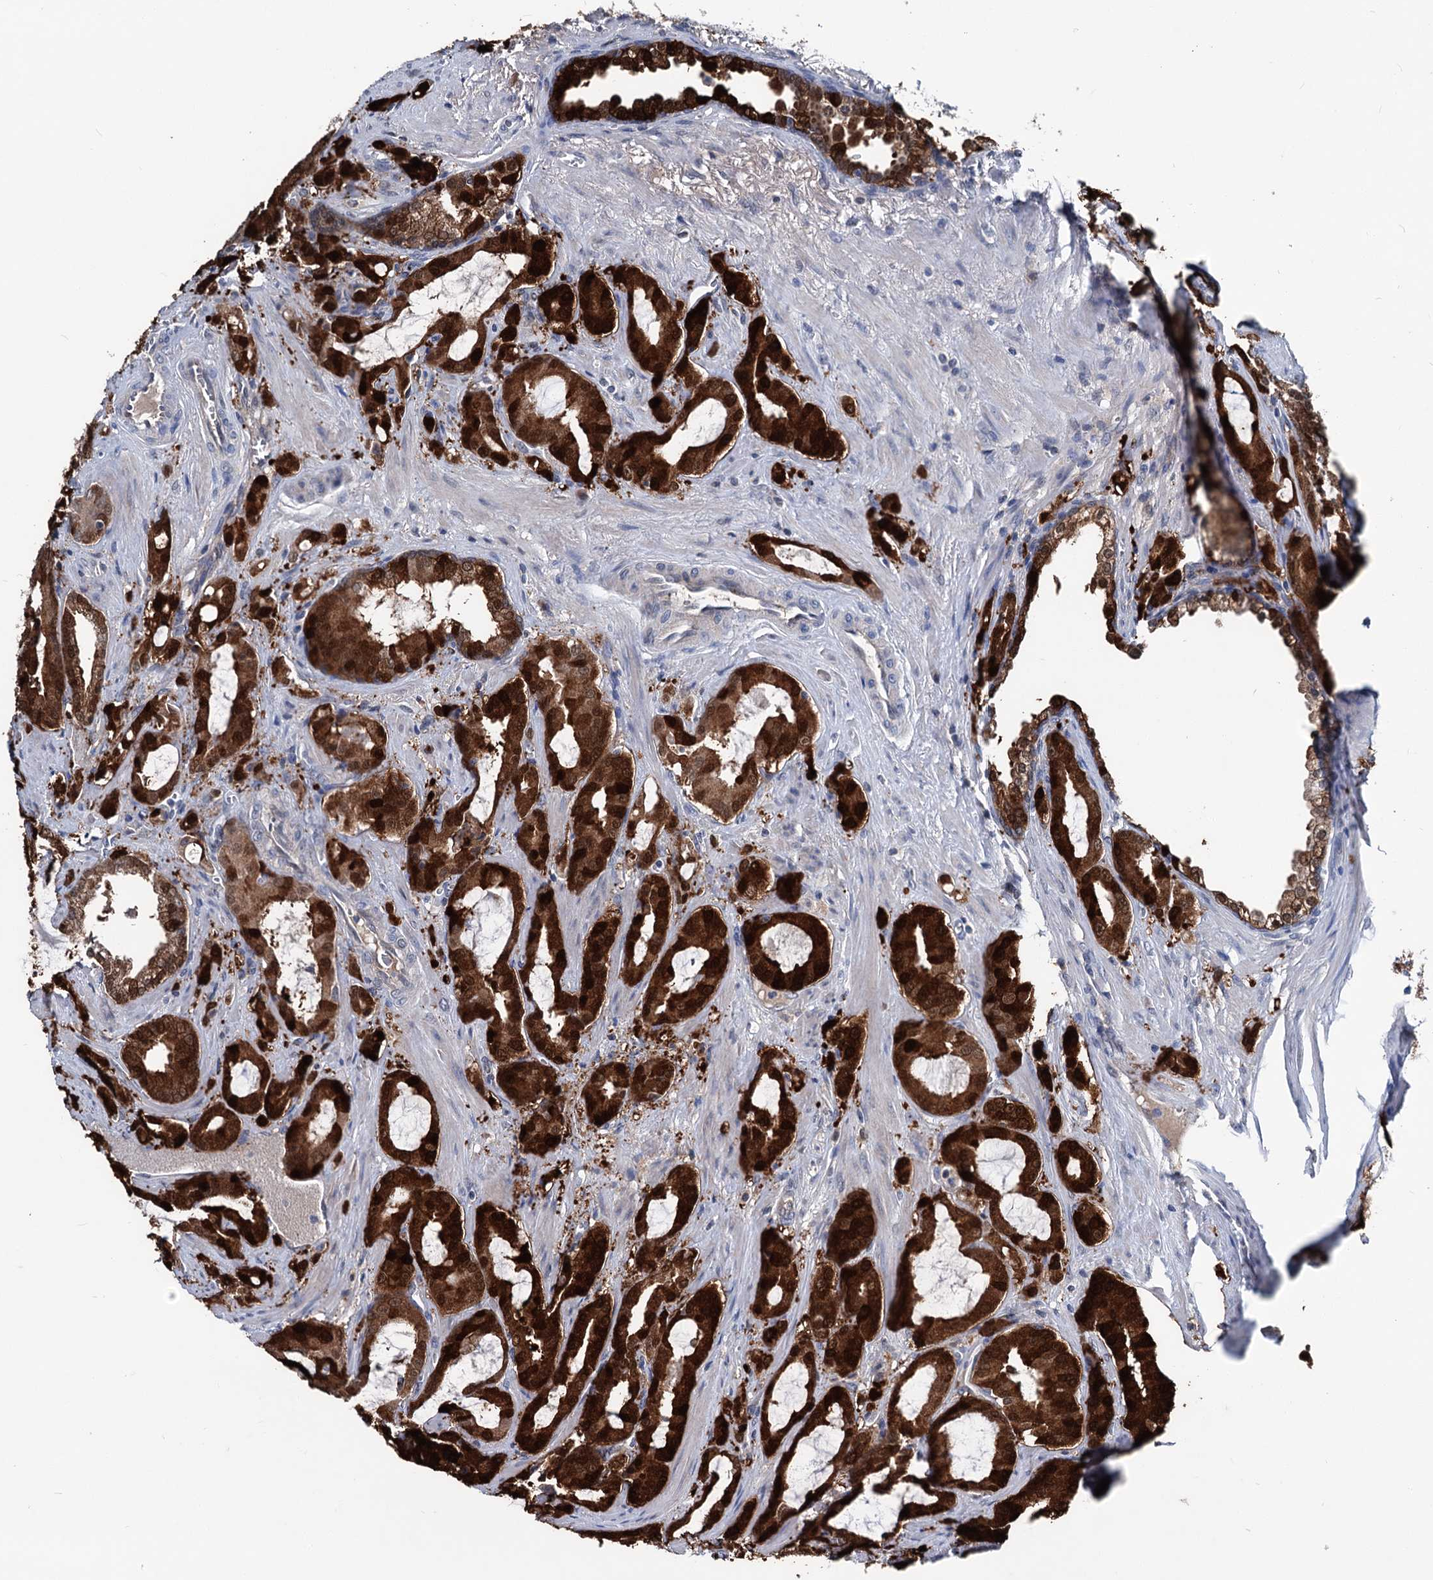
{"staining": {"intensity": "strong", "quantity": ">75%", "location": "cytoplasmic/membranous,nuclear"}, "tissue": "prostate cancer", "cell_type": "Tumor cells", "image_type": "cancer", "snomed": [{"axis": "morphology", "description": "Adenocarcinoma, High grade"}, {"axis": "topography", "description": "Prostate"}], "caption": "Immunohistochemical staining of prostate cancer (high-grade adenocarcinoma) displays high levels of strong cytoplasmic/membranous and nuclear protein expression in approximately >75% of tumor cells.", "gene": "GLO1", "patient": {"sex": "male", "age": 72}}